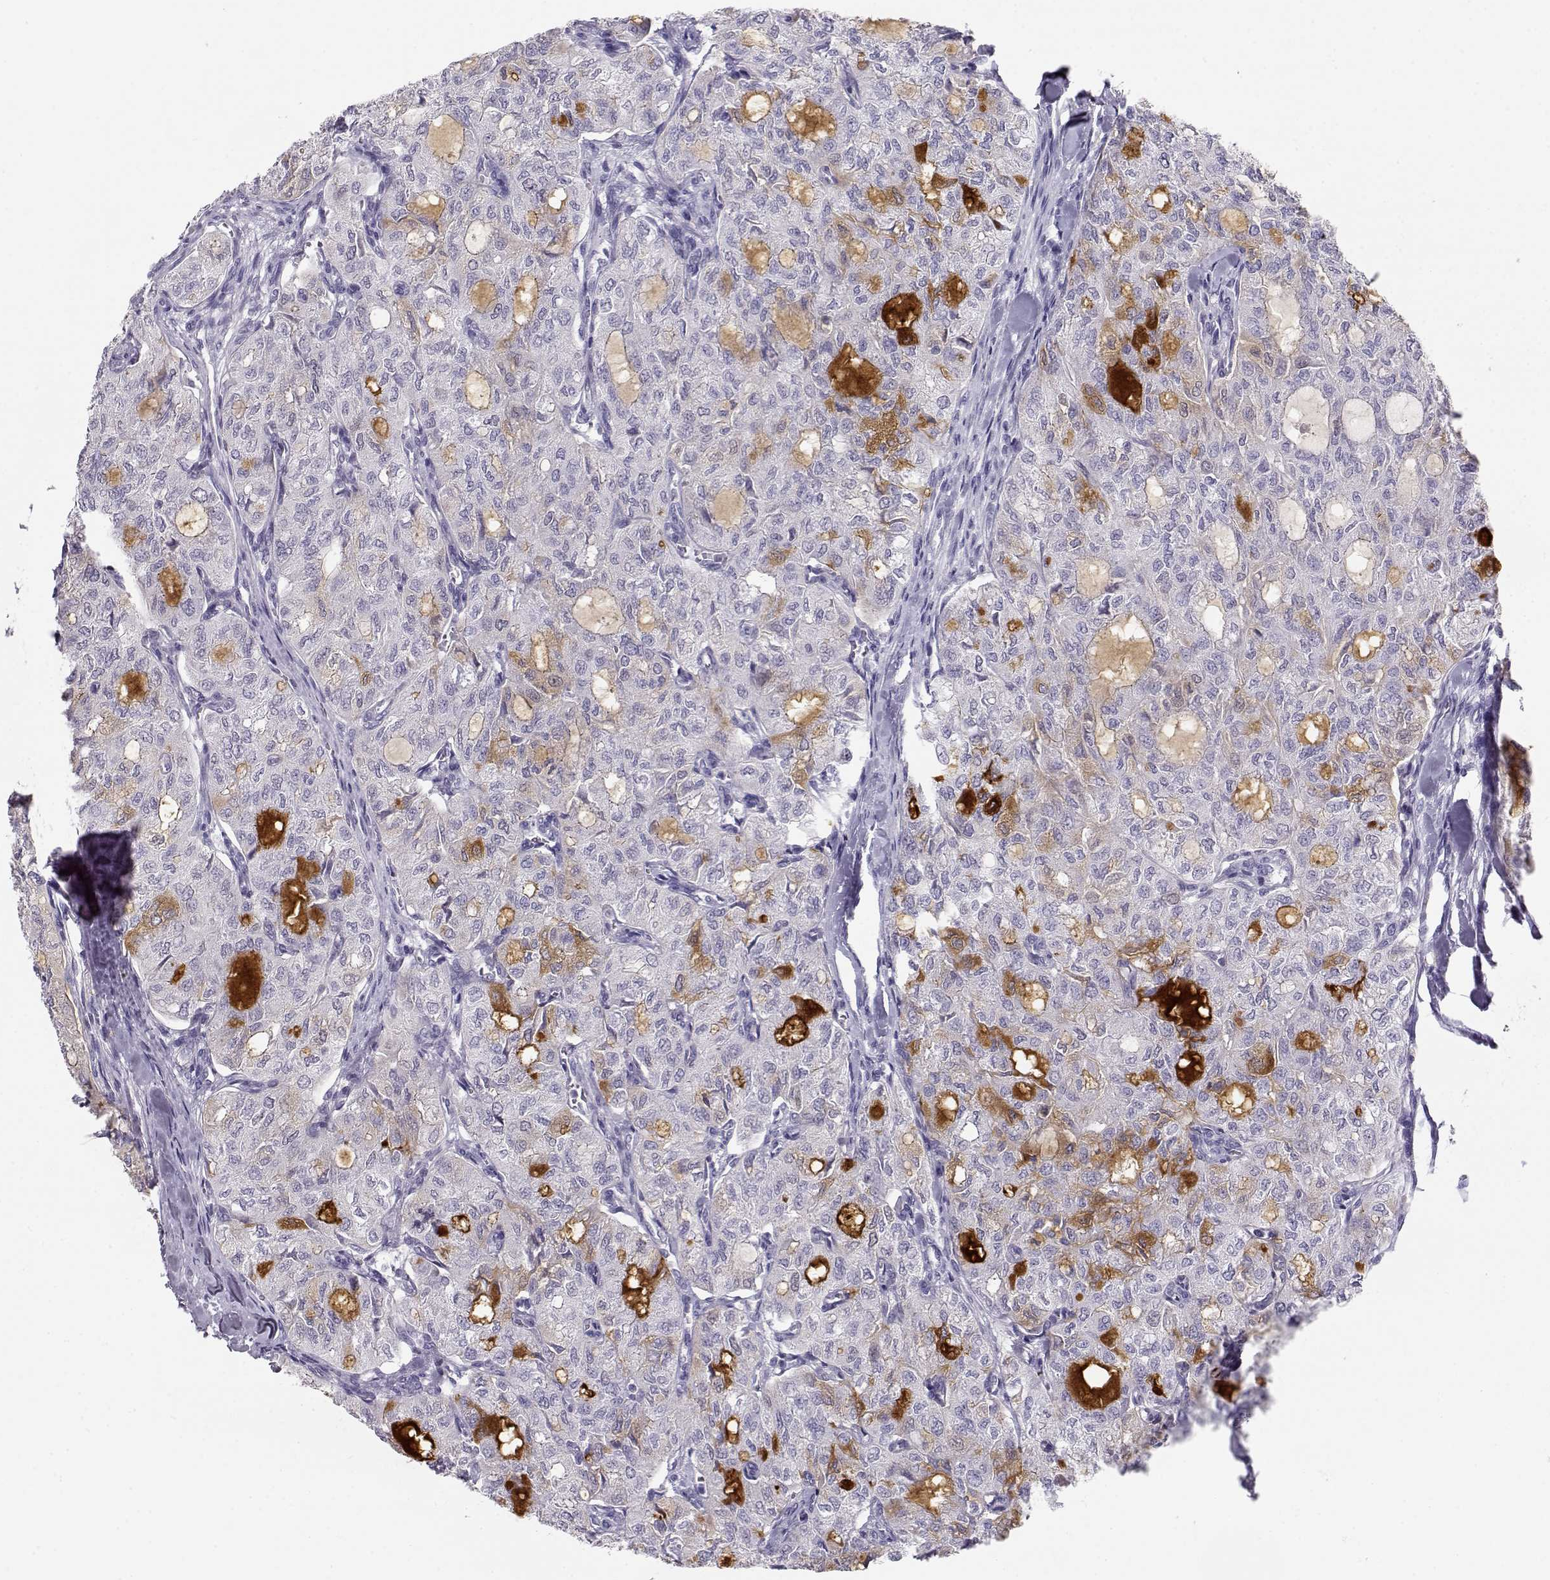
{"staining": {"intensity": "negative", "quantity": "none", "location": "none"}, "tissue": "thyroid cancer", "cell_type": "Tumor cells", "image_type": "cancer", "snomed": [{"axis": "morphology", "description": "Follicular adenoma carcinoma, NOS"}, {"axis": "topography", "description": "Thyroid gland"}], "caption": "The image exhibits no significant positivity in tumor cells of follicular adenoma carcinoma (thyroid). The staining was performed using DAB to visualize the protein expression in brown, while the nuclei were stained in blue with hematoxylin (Magnification: 20x).", "gene": "OPN5", "patient": {"sex": "male", "age": 75}}